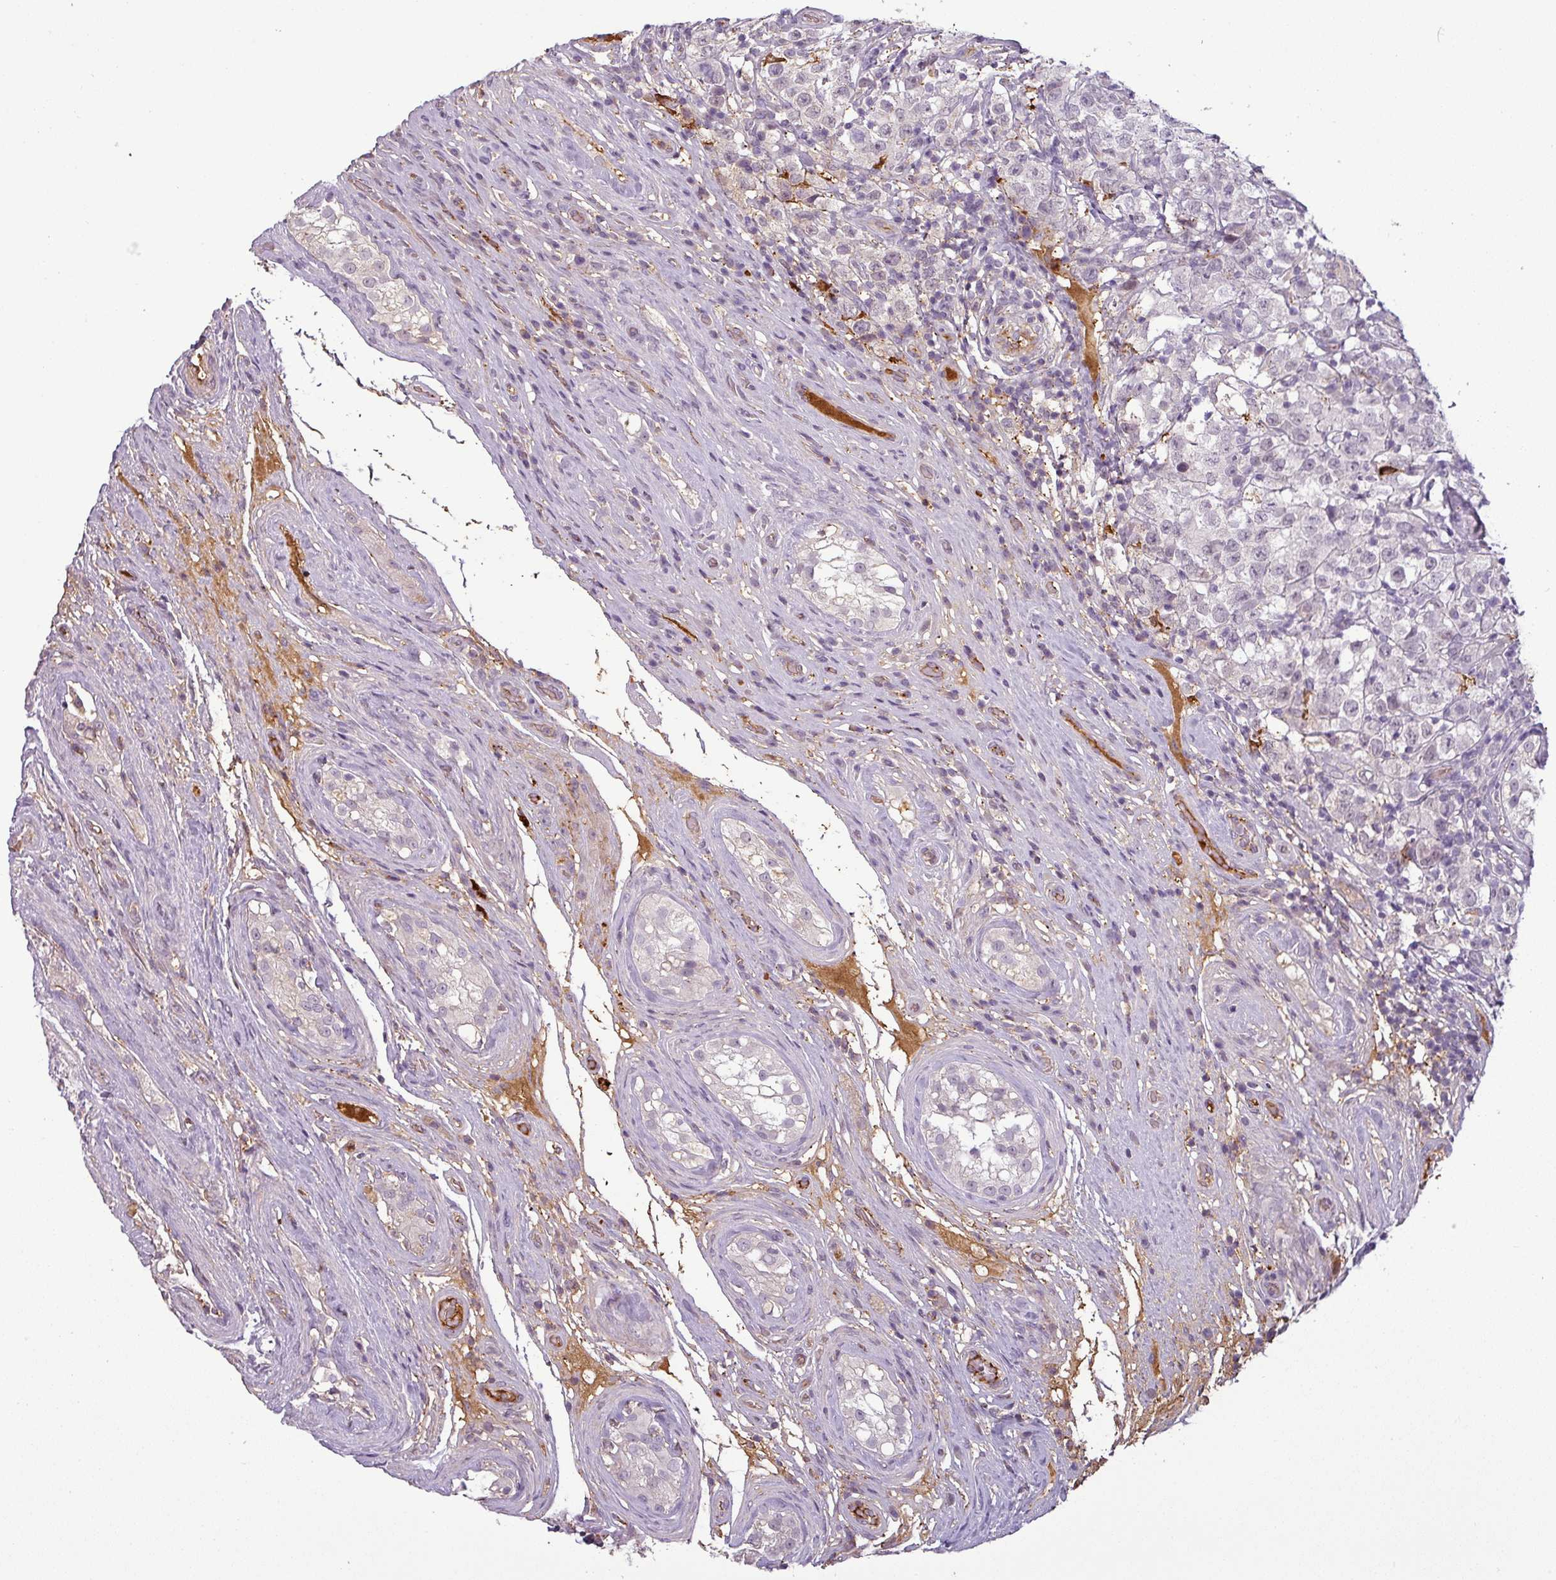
{"staining": {"intensity": "negative", "quantity": "none", "location": "none"}, "tissue": "testis cancer", "cell_type": "Tumor cells", "image_type": "cancer", "snomed": [{"axis": "morphology", "description": "Seminoma, NOS"}, {"axis": "morphology", "description": "Carcinoma, Embryonal, NOS"}, {"axis": "topography", "description": "Testis"}], "caption": "High magnification brightfield microscopy of testis seminoma stained with DAB (brown) and counterstained with hematoxylin (blue): tumor cells show no significant expression.", "gene": "APOC1", "patient": {"sex": "male", "age": 41}}